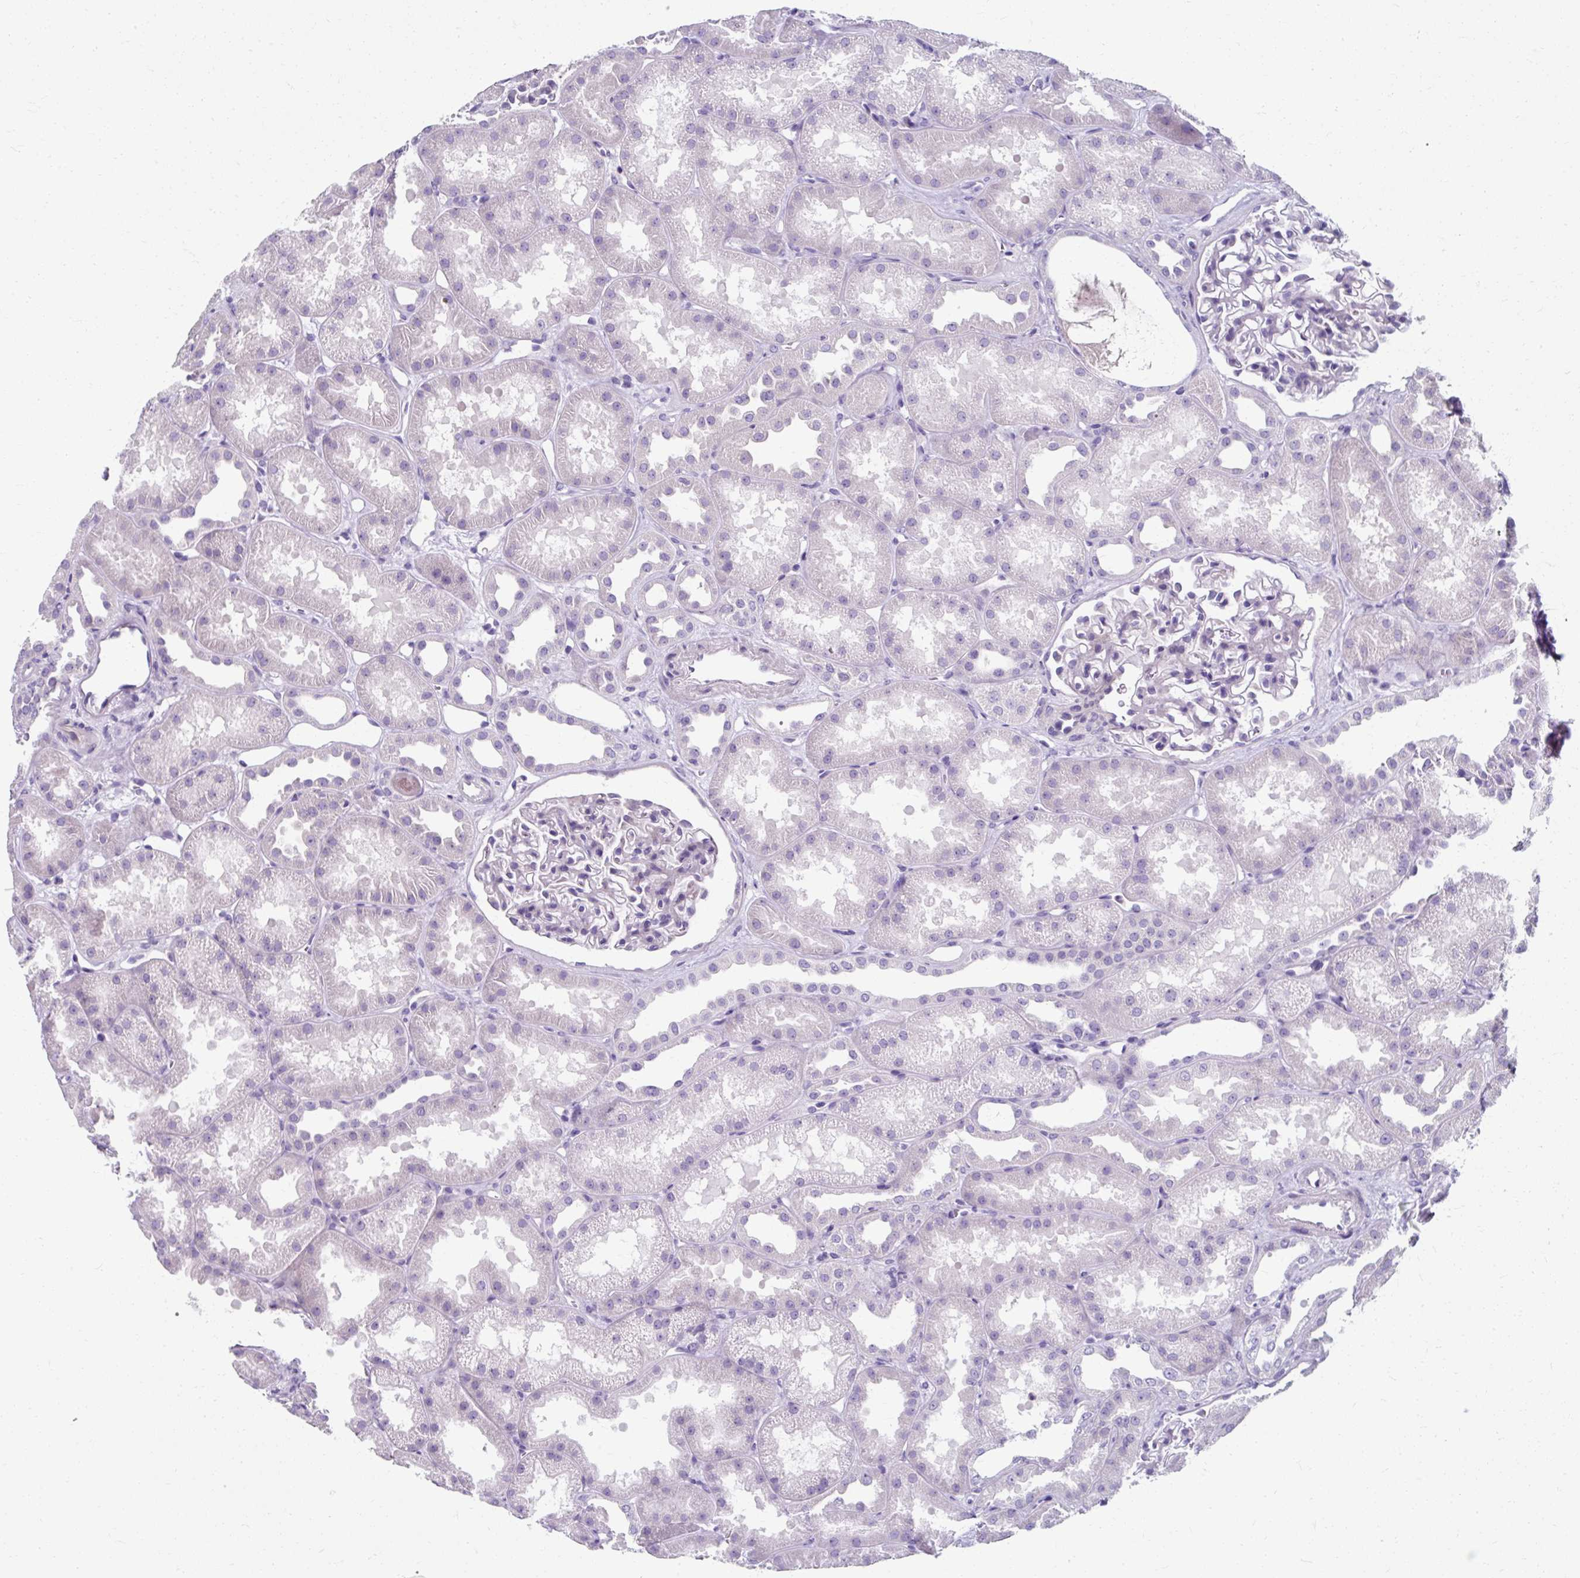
{"staining": {"intensity": "negative", "quantity": "none", "location": "none"}, "tissue": "kidney", "cell_type": "Cells in glomeruli", "image_type": "normal", "snomed": [{"axis": "morphology", "description": "Normal tissue, NOS"}, {"axis": "topography", "description": "Kidney"}], "caption": "Cells in glomeruli show no significant expression in unremarkable kidney. (DAB (3,3'-diaminobenzidine) immunohistochemistry (IHC) visualized using brightfield microscopy, high magnification).", "gene": "ZNF555", "patient": {"sex": "male", "age": 61}}